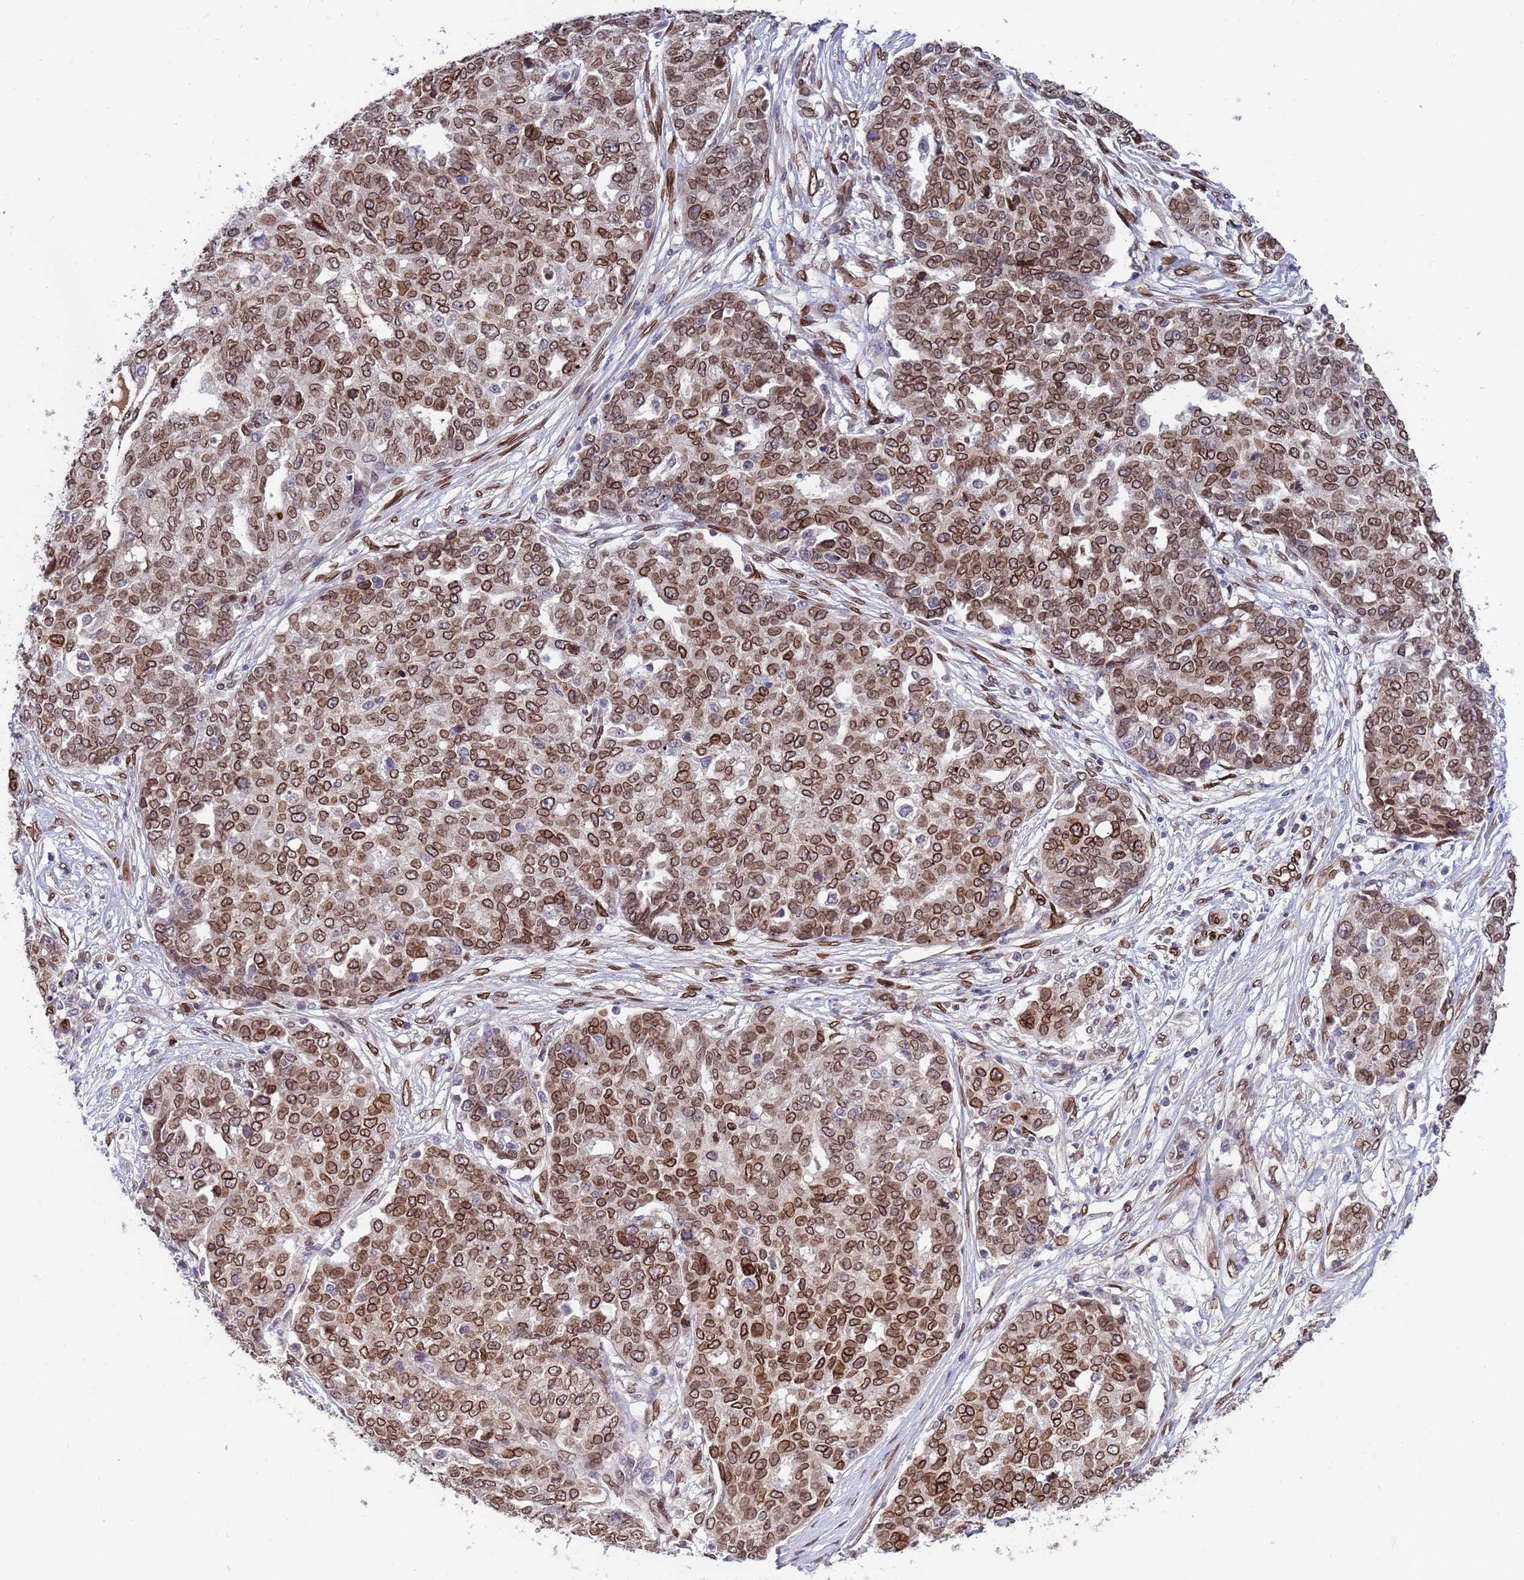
{"staining": {"intensity": "moderate", "quantity": ">75%", "location": "cytoplasmic/membranous,nuclear"}, "tissue": "ovarian cancer", "cell_type": "Tumor cells", "image_type": "cancer", "snomed": [{"axis": "morphology", "description": "Cystadenocarcinoma, serous, NOS"}, {"axis": "topography", "description": "Soft tissue"}, {"axis": "topography", "description": "Ovary"}], "caption": "A photomicrograph of serous cystadenocarcinoma (ovarian) stained for a protein shows moderate cytoplasmic/membranous and nuclear brown staining in tumor cells. The protein is stained brown, and the nuclei are stained in blue (DAB IHC with brightfield microscopy, high magnification).", "gene": "GPR135", "patient": {"sex": "female", "age": 57}}